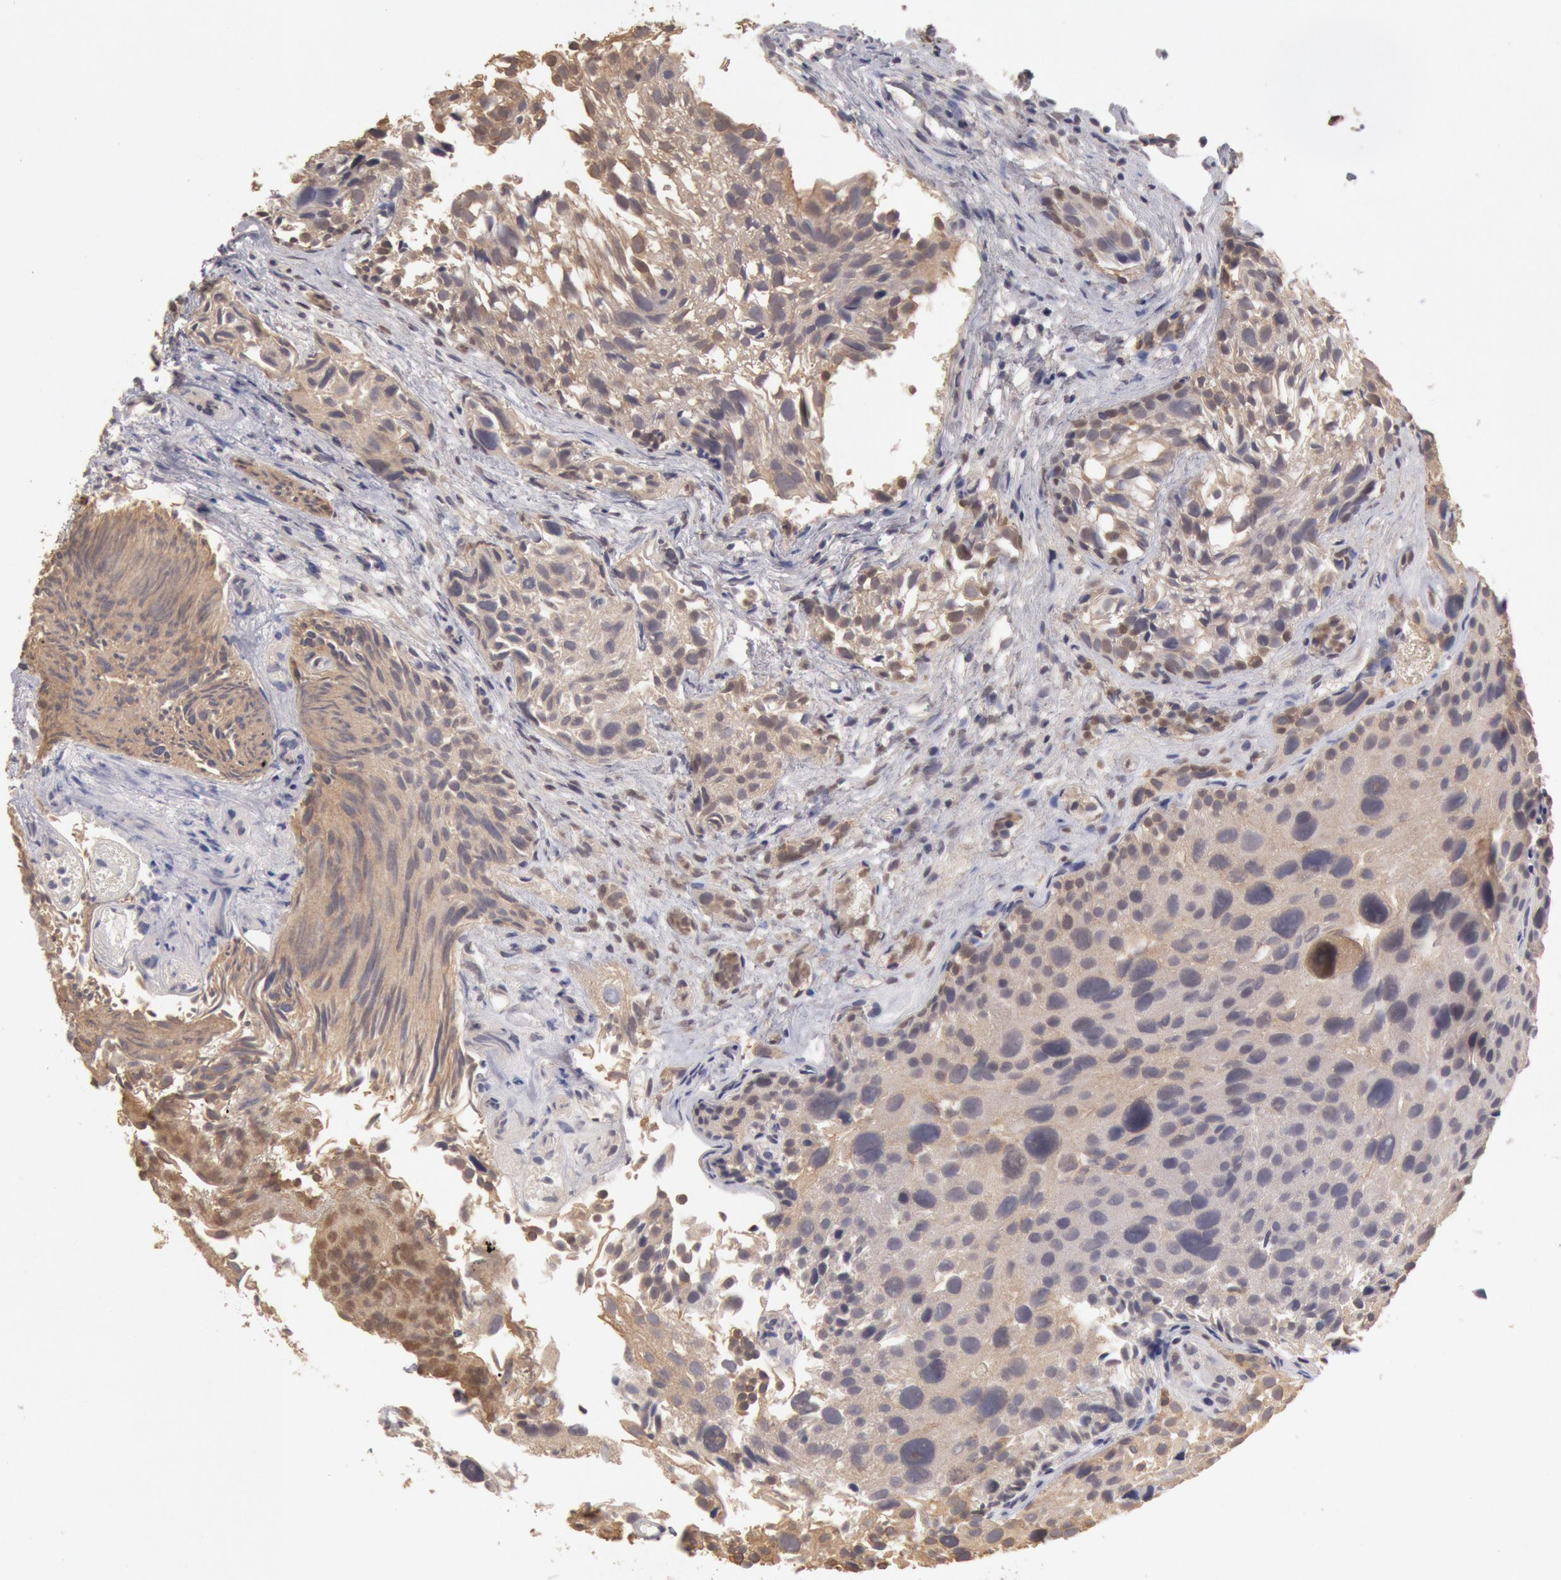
{"staining": {"intensity": "moderate", "quantity": ">75%", "location": "cytoplasmic/membranous"}, "tissue": "urothelial cancer", "cell_type": "Tumor cells", "image_type": "cancer", "snomed": [{"axis": "morphology", "description": "Urothelial carcinoma, High grade"}, {"axis": "topography", "description": "Urinary bladder"}], "caption": "A medium amount of moderate cytoplasmic/membranous staining is identified in approximately >75% of tumor cells in high-grade urothelial carcinoma tissue. (Brightfield microscopy of DAB IHC at high magnification).", "gene": "ZFP36L1", "patient": {"sex": "female", "age": 78}}